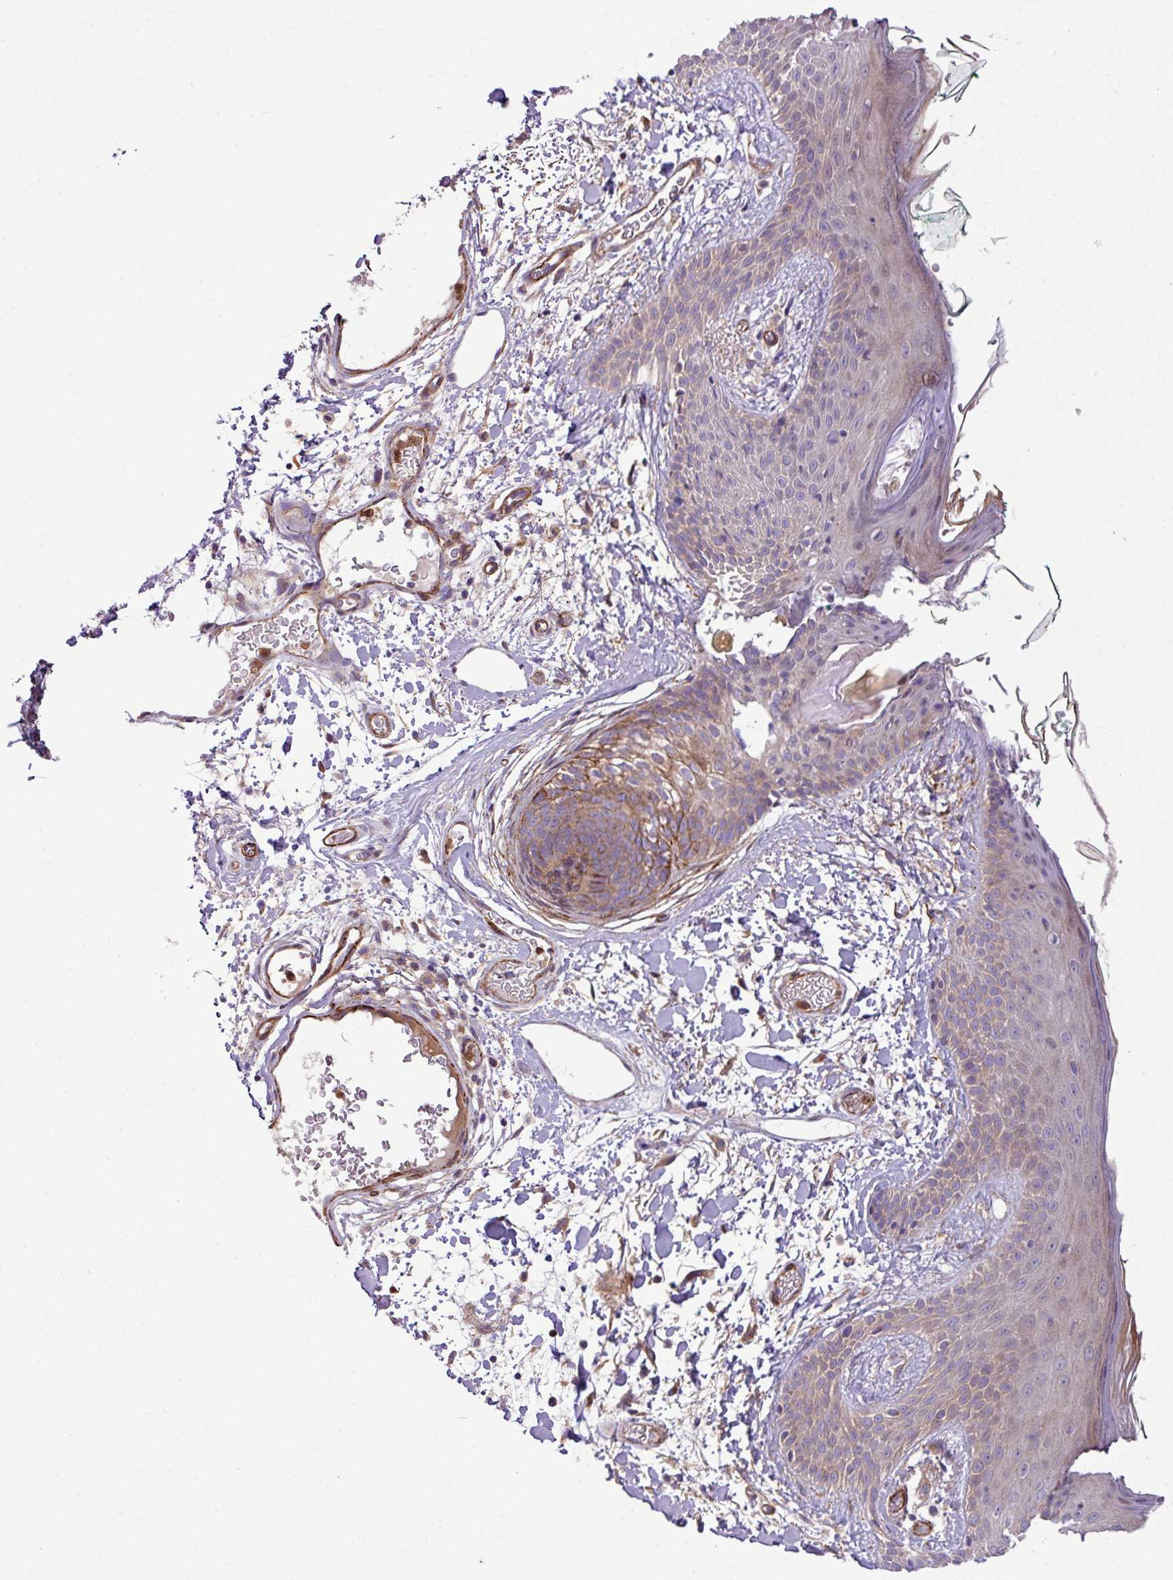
{"staining": {"intensity": "moderate", "quantity": ">75%", "location": "cytoplasmic/membranous"}, "tissue": "skin", "cell_type": "Fibroblasts", "image_type": "normal", "snomed": [{"axis": "morphology", "description": "Normal tissue, NOS"}, {"axis": "topography", "description": "Skin"}], "caption": "Brown immunohistochemical staining in benign human skin reveals moderate cytoplasmic/membranous positivity in approximately >75% of fibroblasts.", "gene": "FAM47E", "patient": {"sex": "male", "age": 79}}